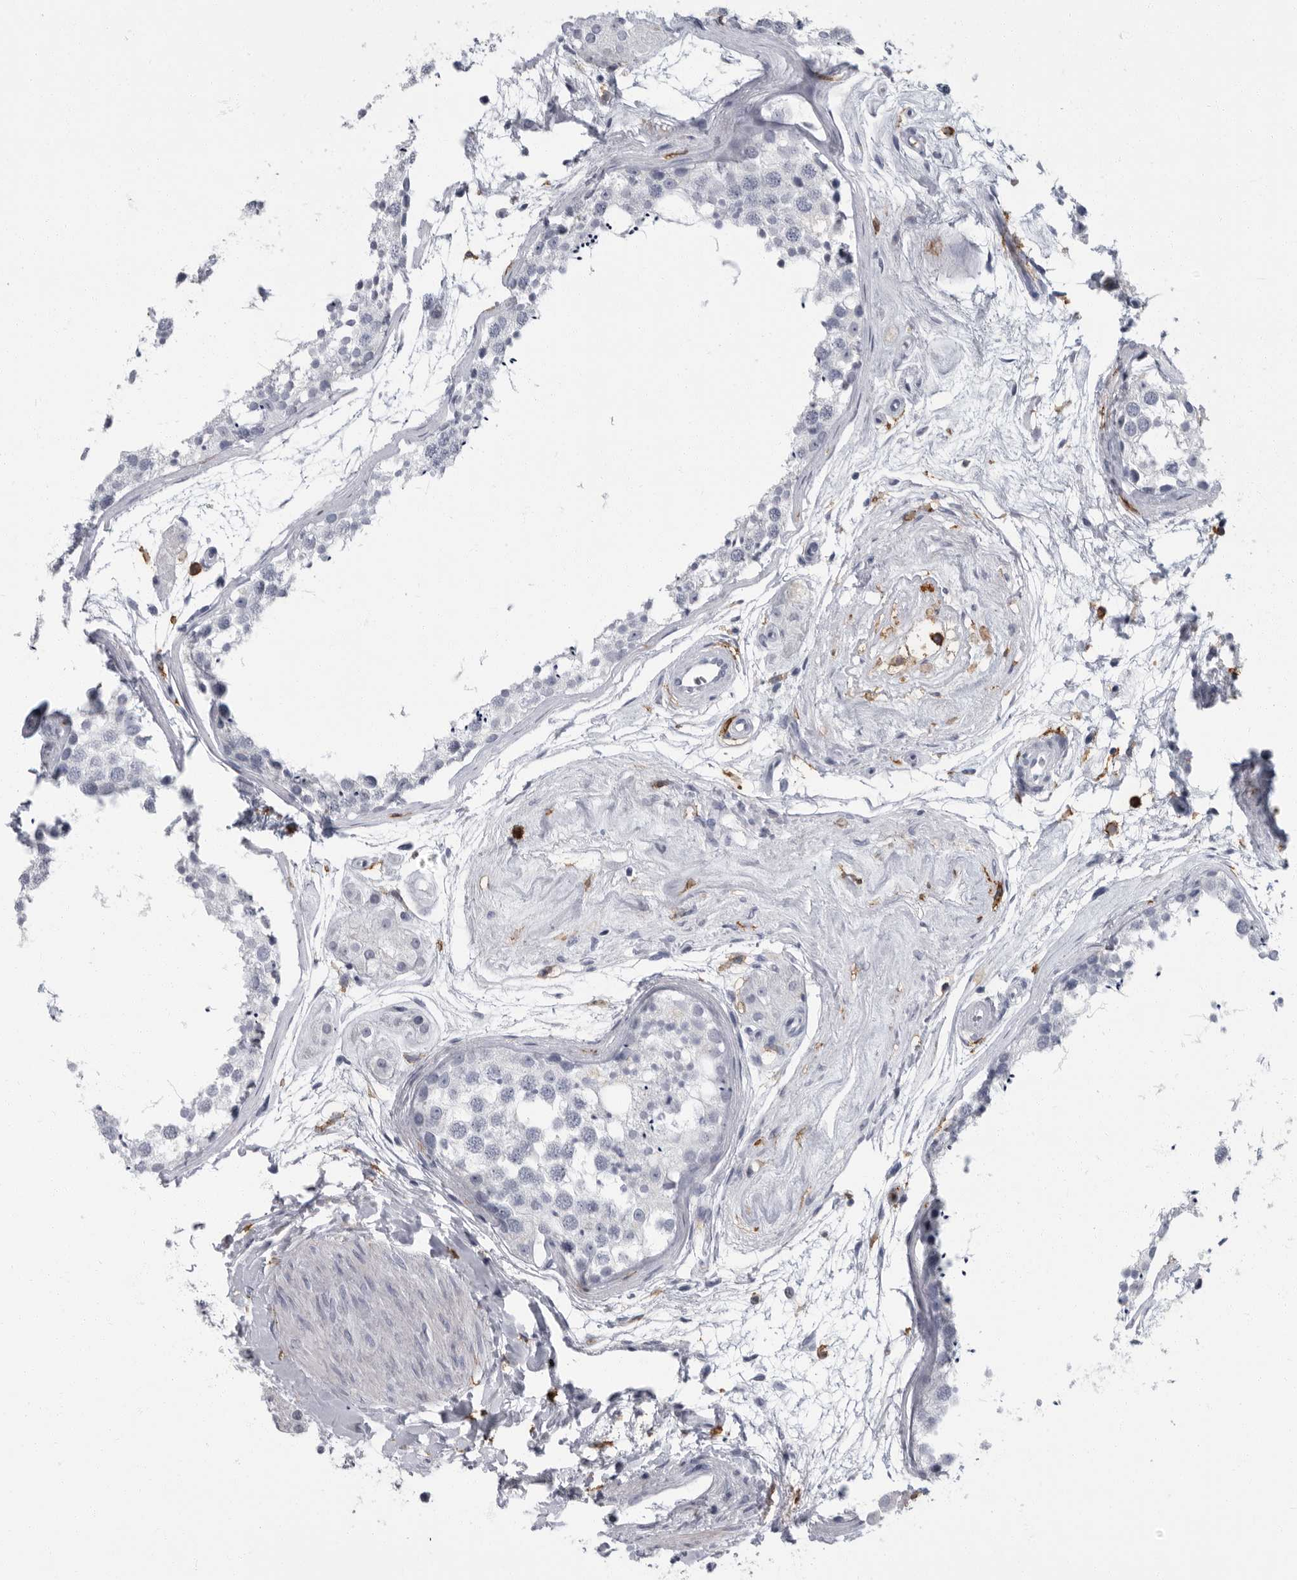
{"staining": {"intensity": "negative", "quantity": "none", "location": "none"}, "tissue": "testis", "cell_type": "Cells in seminiferous ducts", "image_type": "normal", "snomed": [{"axis": "morphology", "description": "Normal tissue, NOS"}, {"axis": "topography", "description": "Testis"}], "caption": "This is an IHC micrograph of unremarkable testis. There is no staining in cells in seminiferous ducts.", "gene": "FCER1G", "patient": {"sex": "male", "age": 56}}